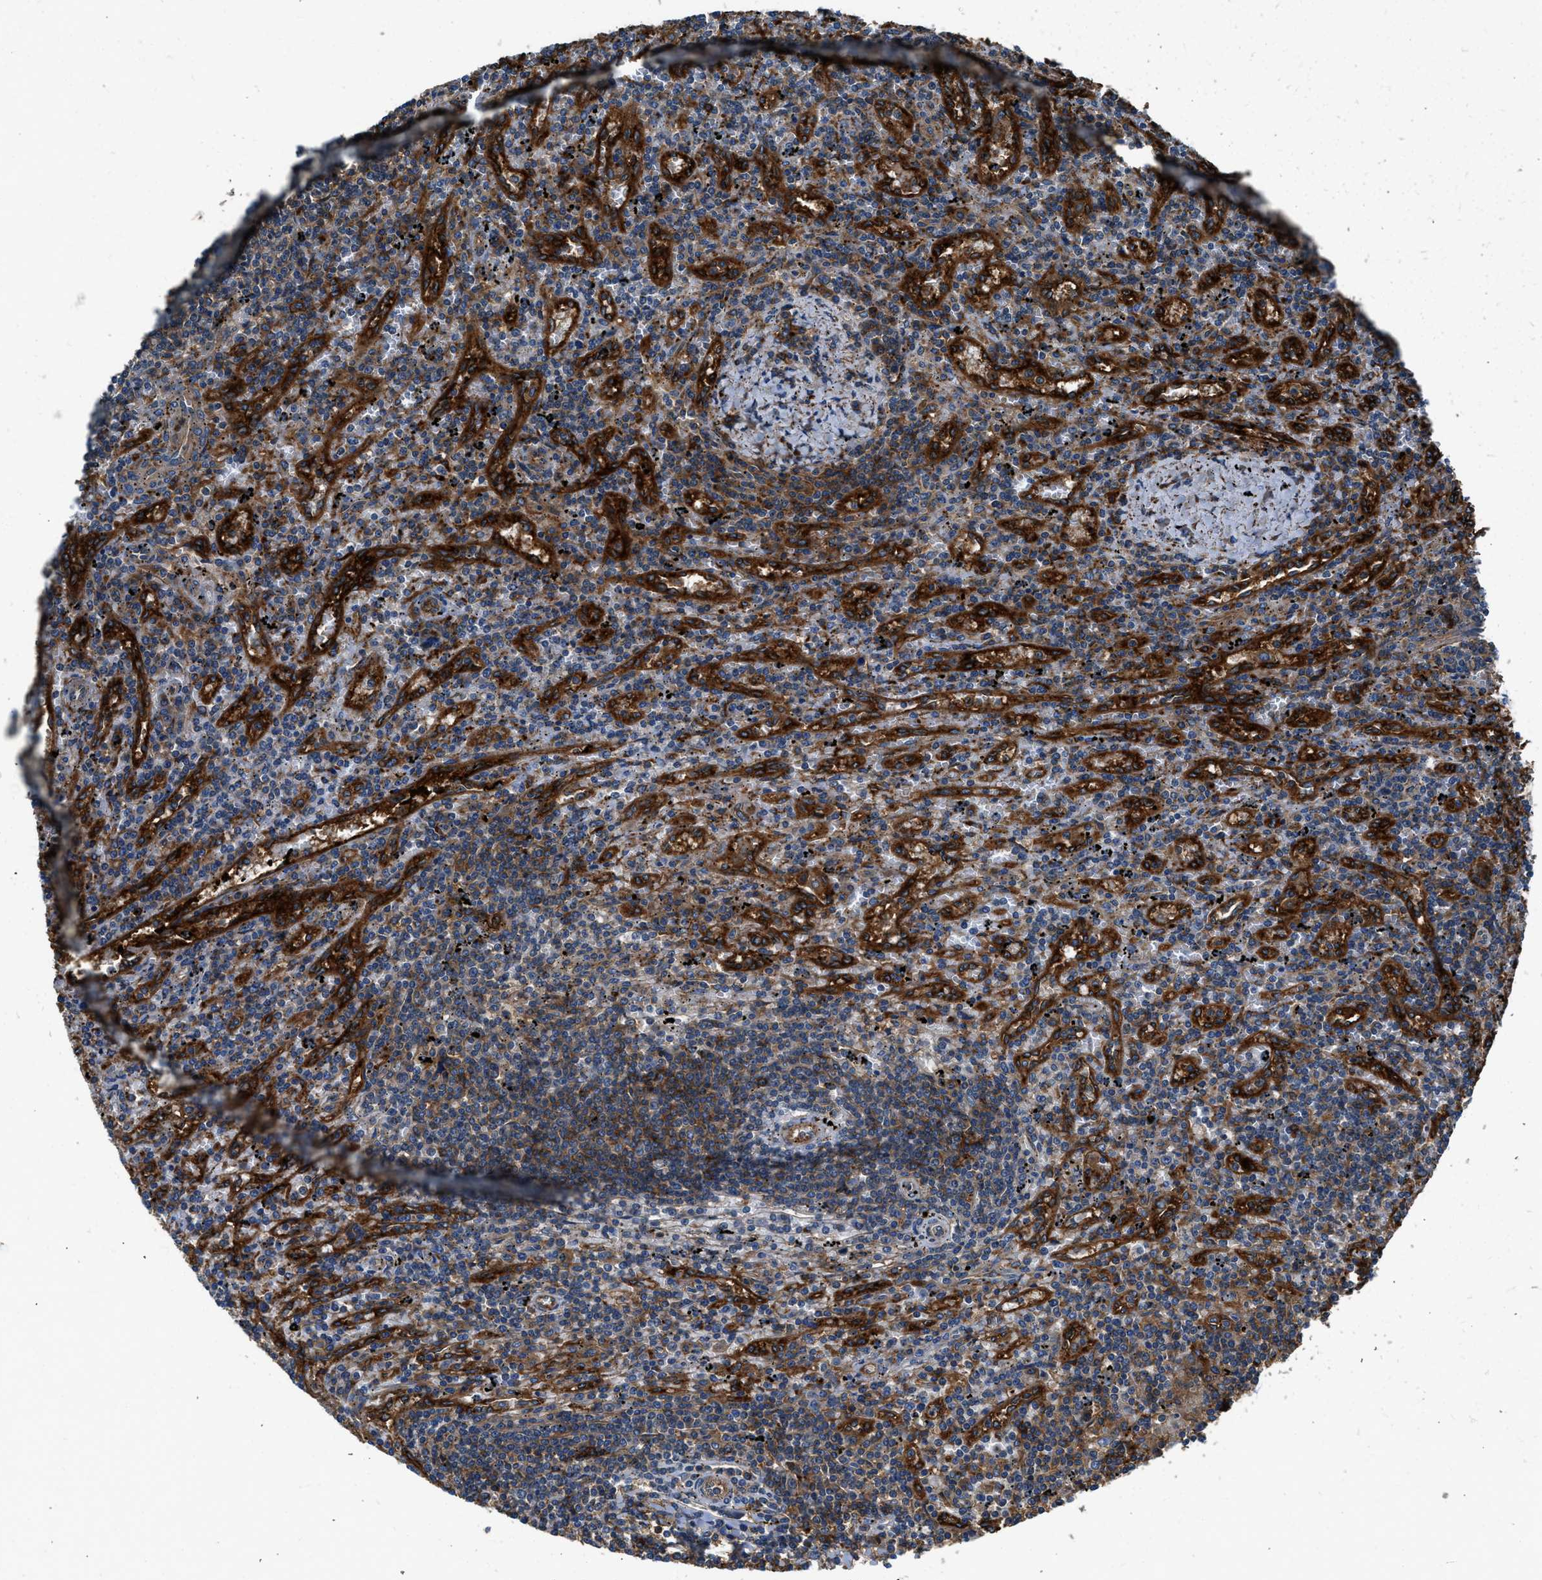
{"staining": {"intensity": "strong", "quantity": "25%-75%", "location": "cytoplasmic/membranous"}, "tissue": "lymphoma", "cell_type": "Tumor cells", "image_type": "cancer", "snomed": [{"axis": "morphology", "description": "Malignant lymphoma, non-Hodgkin's type, Low grade"}, {"axis": "topography", "description": "Spleen"}], "caption": "IHC micrograph of low-grade malignant lymphoma, non-Hodgkin's type stained for a protein (brown), which demonstrates high levels of strong cytoplasmic/membranous positivity in approximately 25%-75% of tumor cells.", "gene": "LMBR1", "patient": {"sex": "male", "age": 76}}